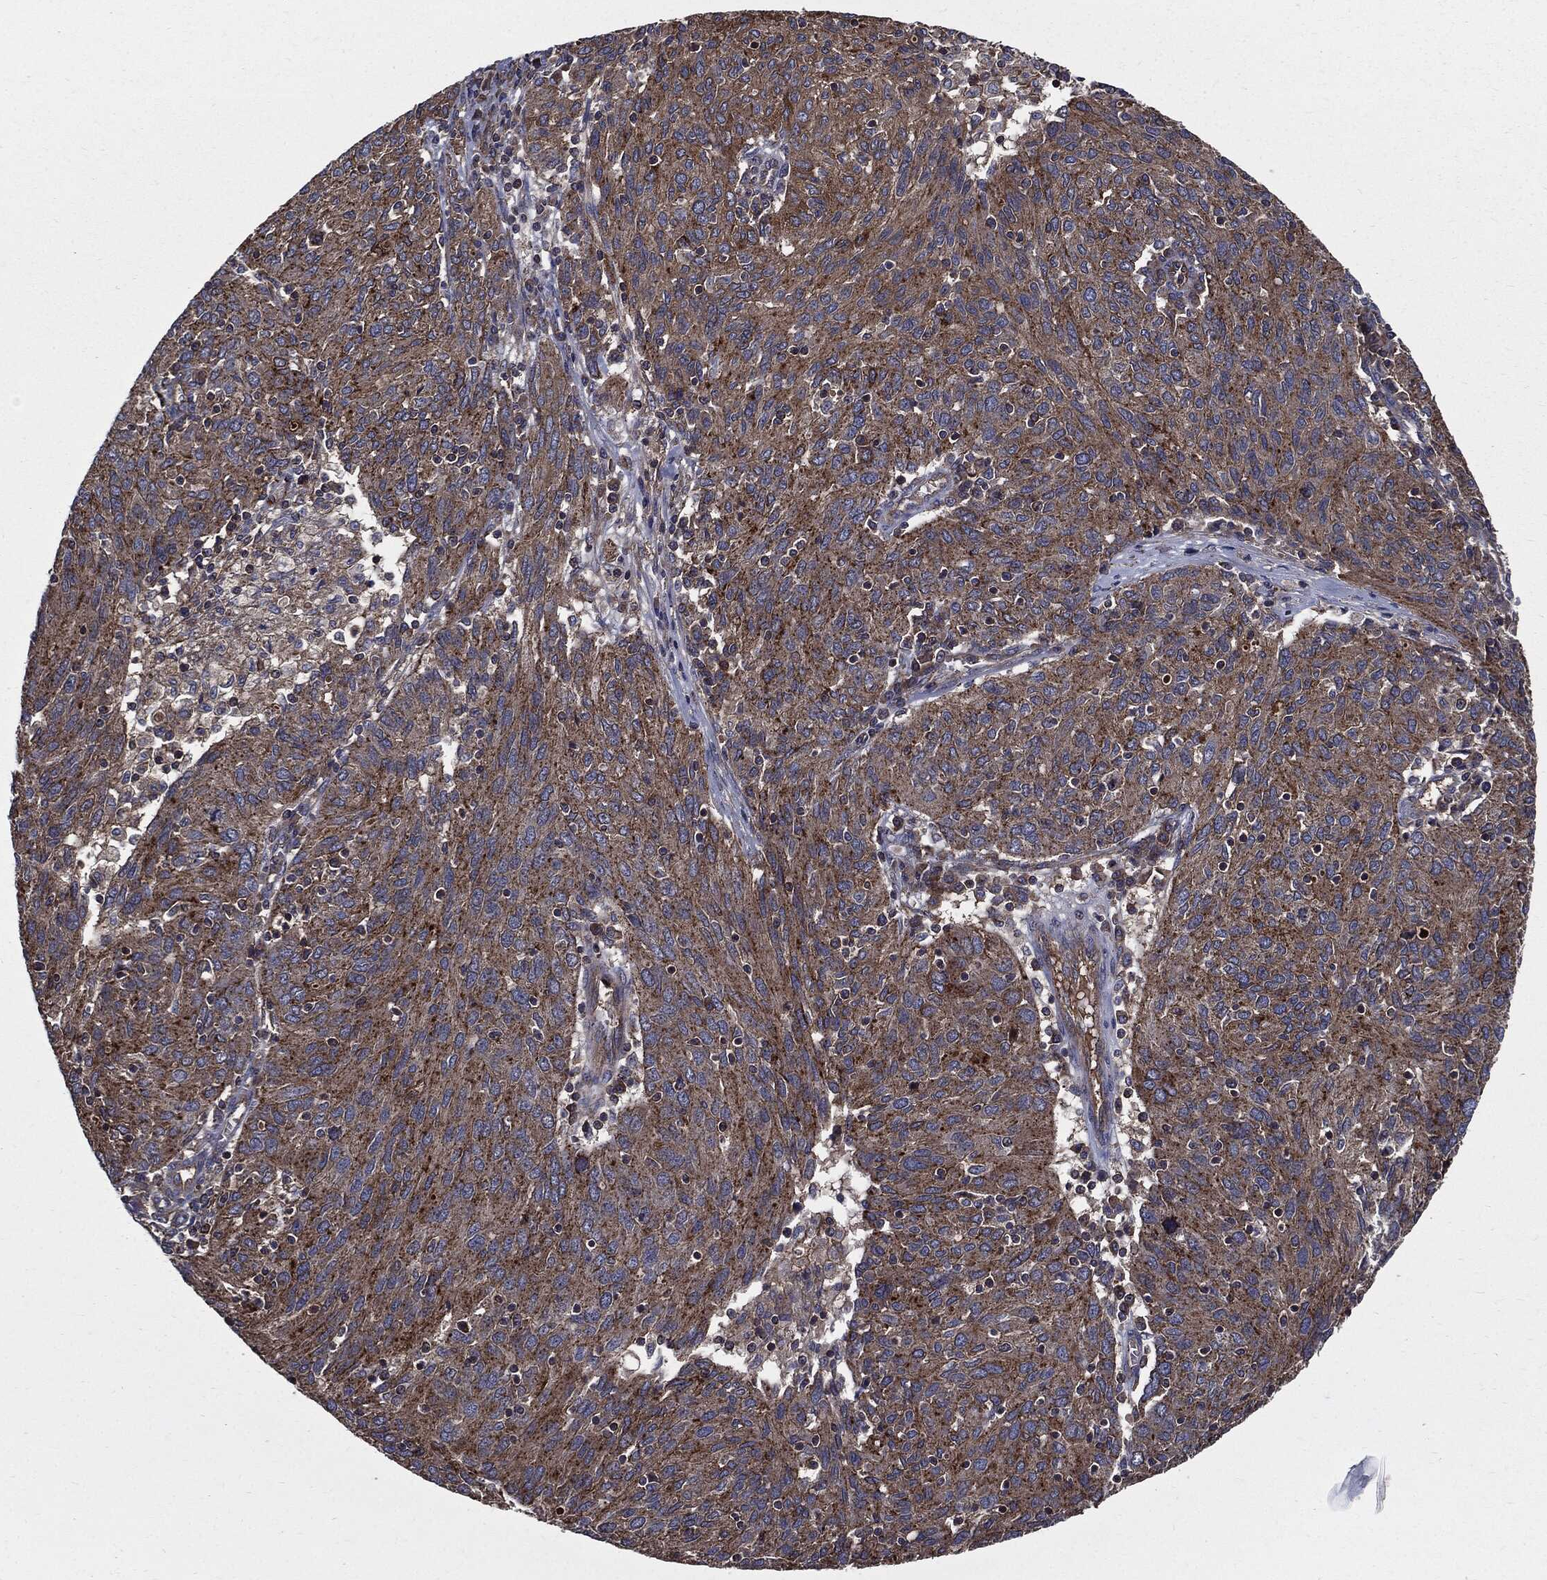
{"staining": {"intensity": "moderate", "quantity": "25%-75%", "location": "cytoplasmic/membranous"}, "tissue": "ovarian cancer", "cell_type": "Tumor cells", "image_type": "cancer", "snomed": [{"axis": "morphology", "description": "Carcinoma, endometroid"}, {"axis": "topography", "description": "Ovary"}], "caption": "Immunohistochemical staining of ovarian cancer reveals medium levels of moderate cytoplasmic/membranous expression in approximately 25%-75% of tumor cells.", "gene": "PDCD6IP", "patient": {"sex": "female", "age": 50}}